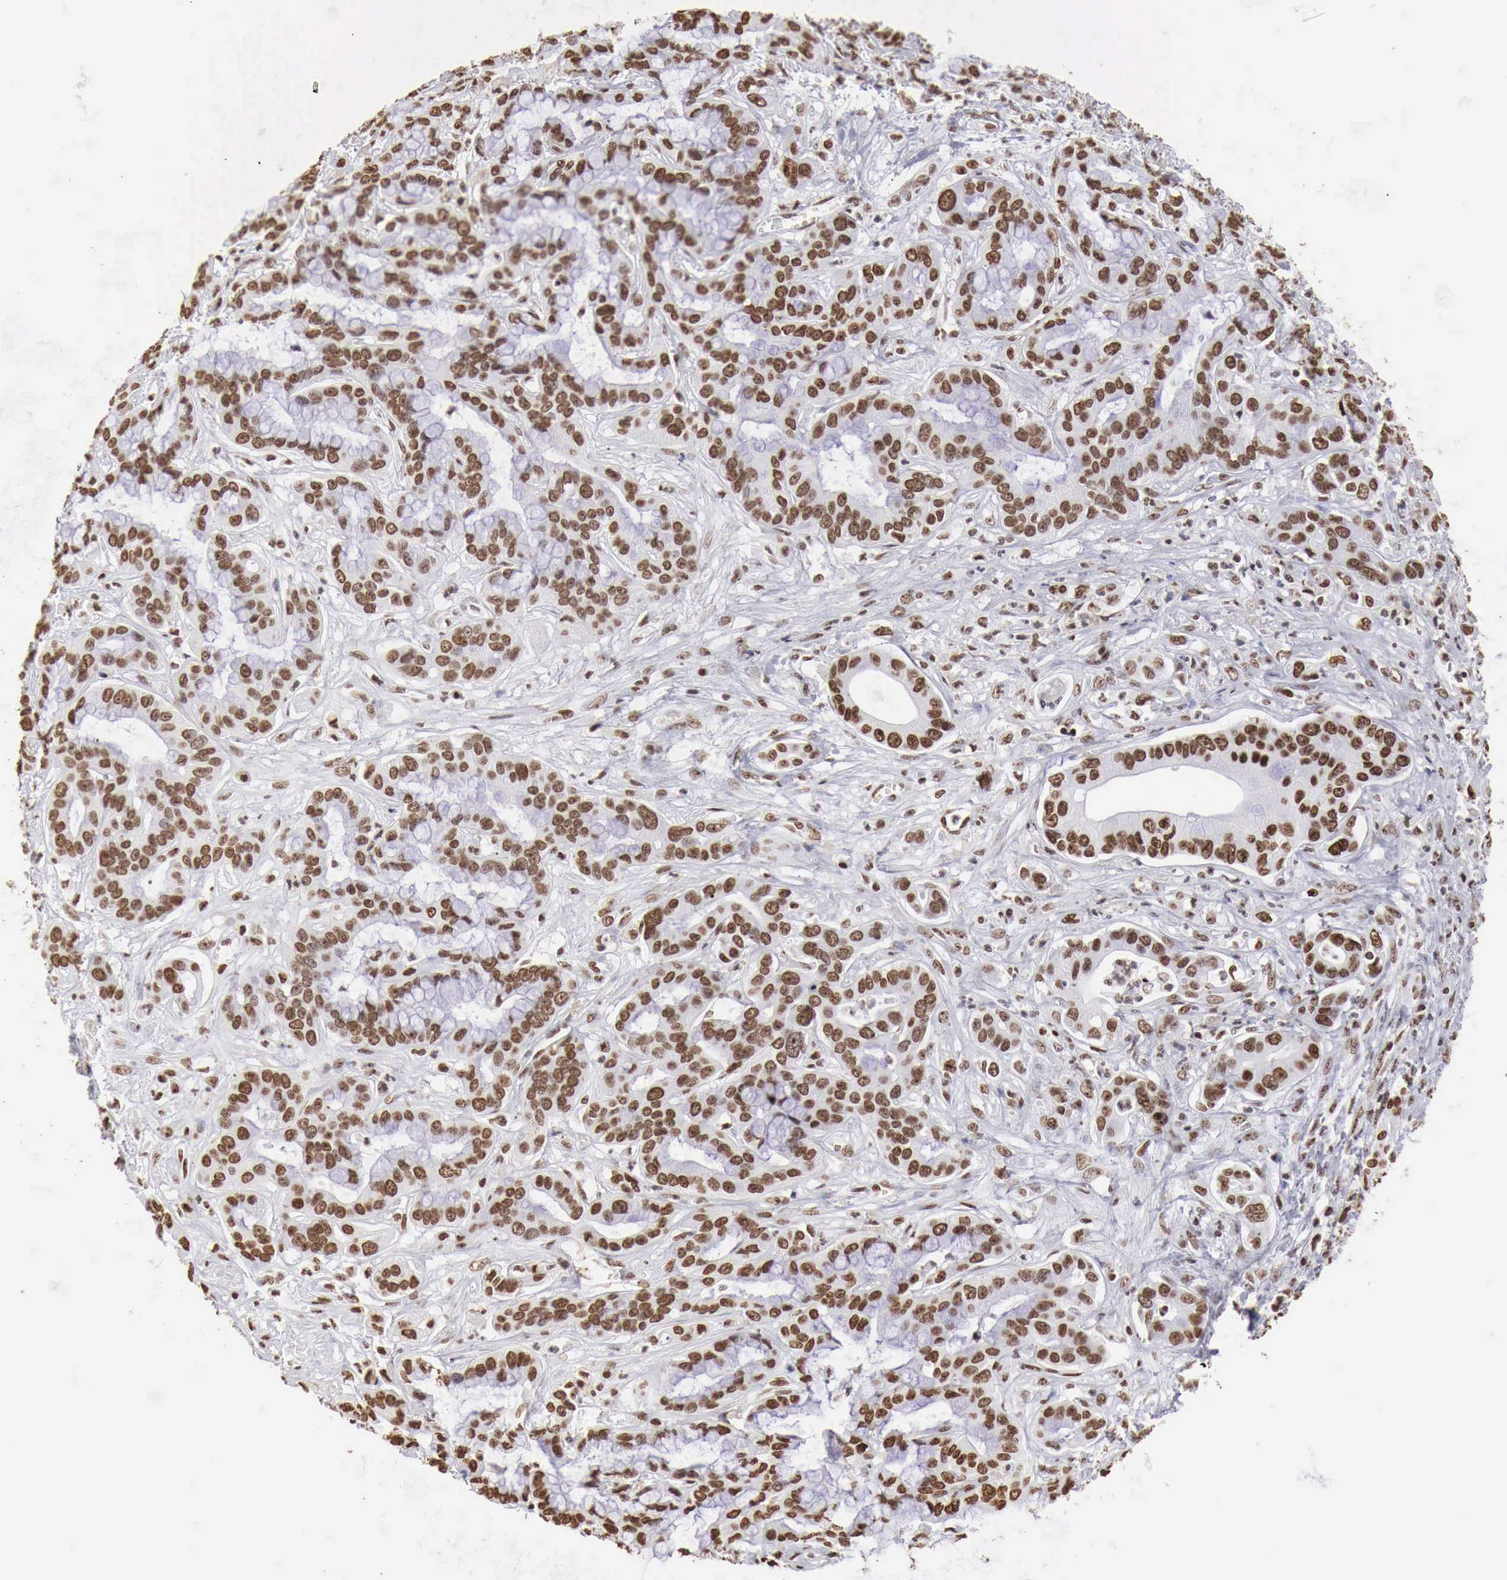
{"staining": {"intensity": "strong", "quantity": ">75%", "location": "nuclear"}, "tissue": "liver cancer", "cell_type": "Tumor cells", "image_type": "cancer", "snomed": [{"axis": "morphology", "description": "Cholangiocarcinoma"}, {"axis": "topography", "description": "Liver"}], "caption": "Liver cancer (cholangiocarcinoma) tissue reveals strong nuclear expression in about >75% of tumor cells Nuclei are stained in blue.", "gene": "DKC1", "patient": {"sex": "female", "age": 65}}